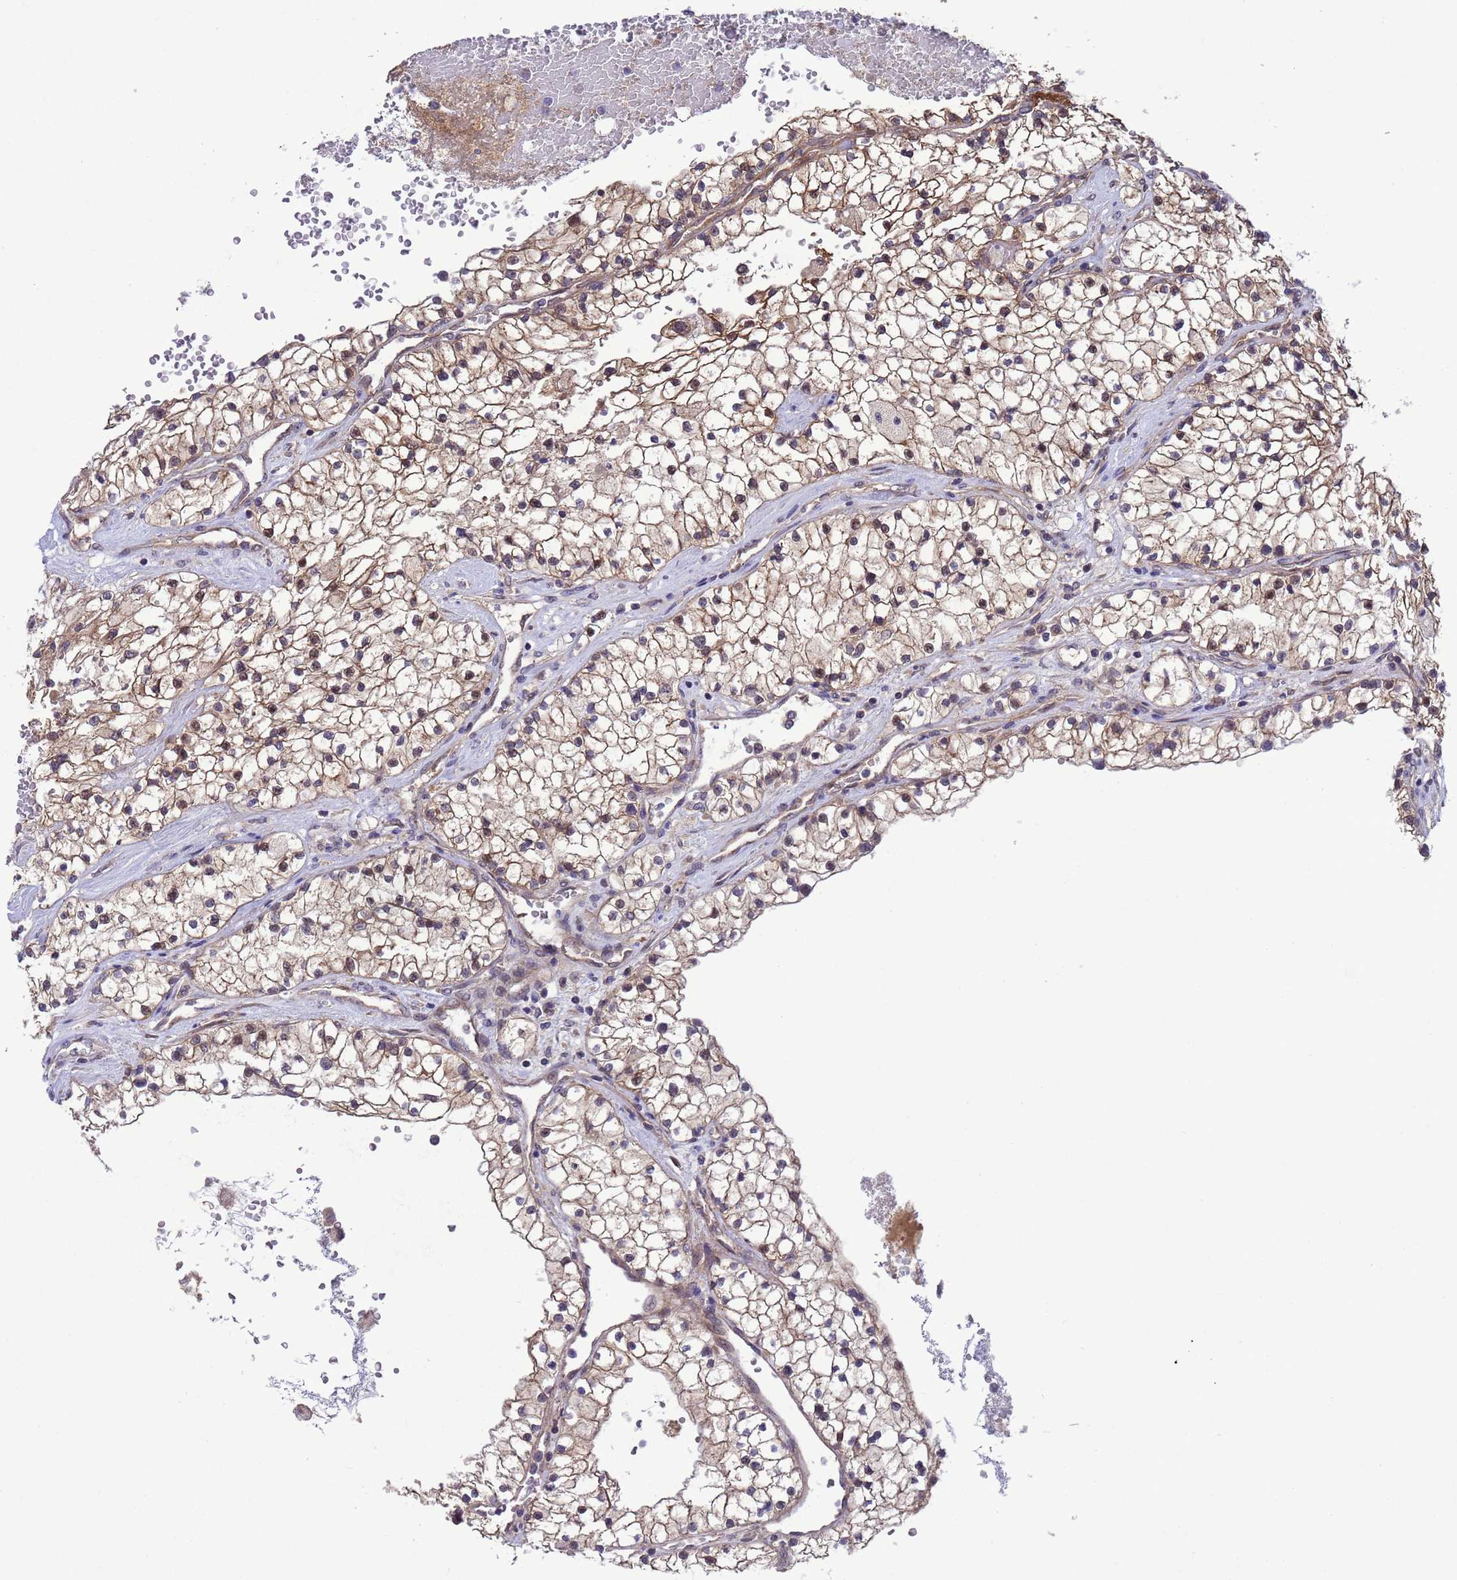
{"staining": {"intensity": "weak", "quantity": "25%-75%", "location": "cytoplasmic/membranous,nuclear"}, "tissue": "renal cancer", "cell_type": "Tumor cells", "image_type": "cancer", "snomed": [{"axis": "morphology", "description": "Normal tissue, NOS"}, {"axis": "morphology", "description": "Adenocarcinoma, NOS"}, {"axis": "topography", "description": "Kidney"}], "caption": "Renal adenocarcinoma stained with a brown dye displays weak cytoplasmic/membranous and nuclear positive staining in approximately 25%-75% of tumor cells.", "gene": "GJA10", "patient": {"sex": "male", "age": 68}}